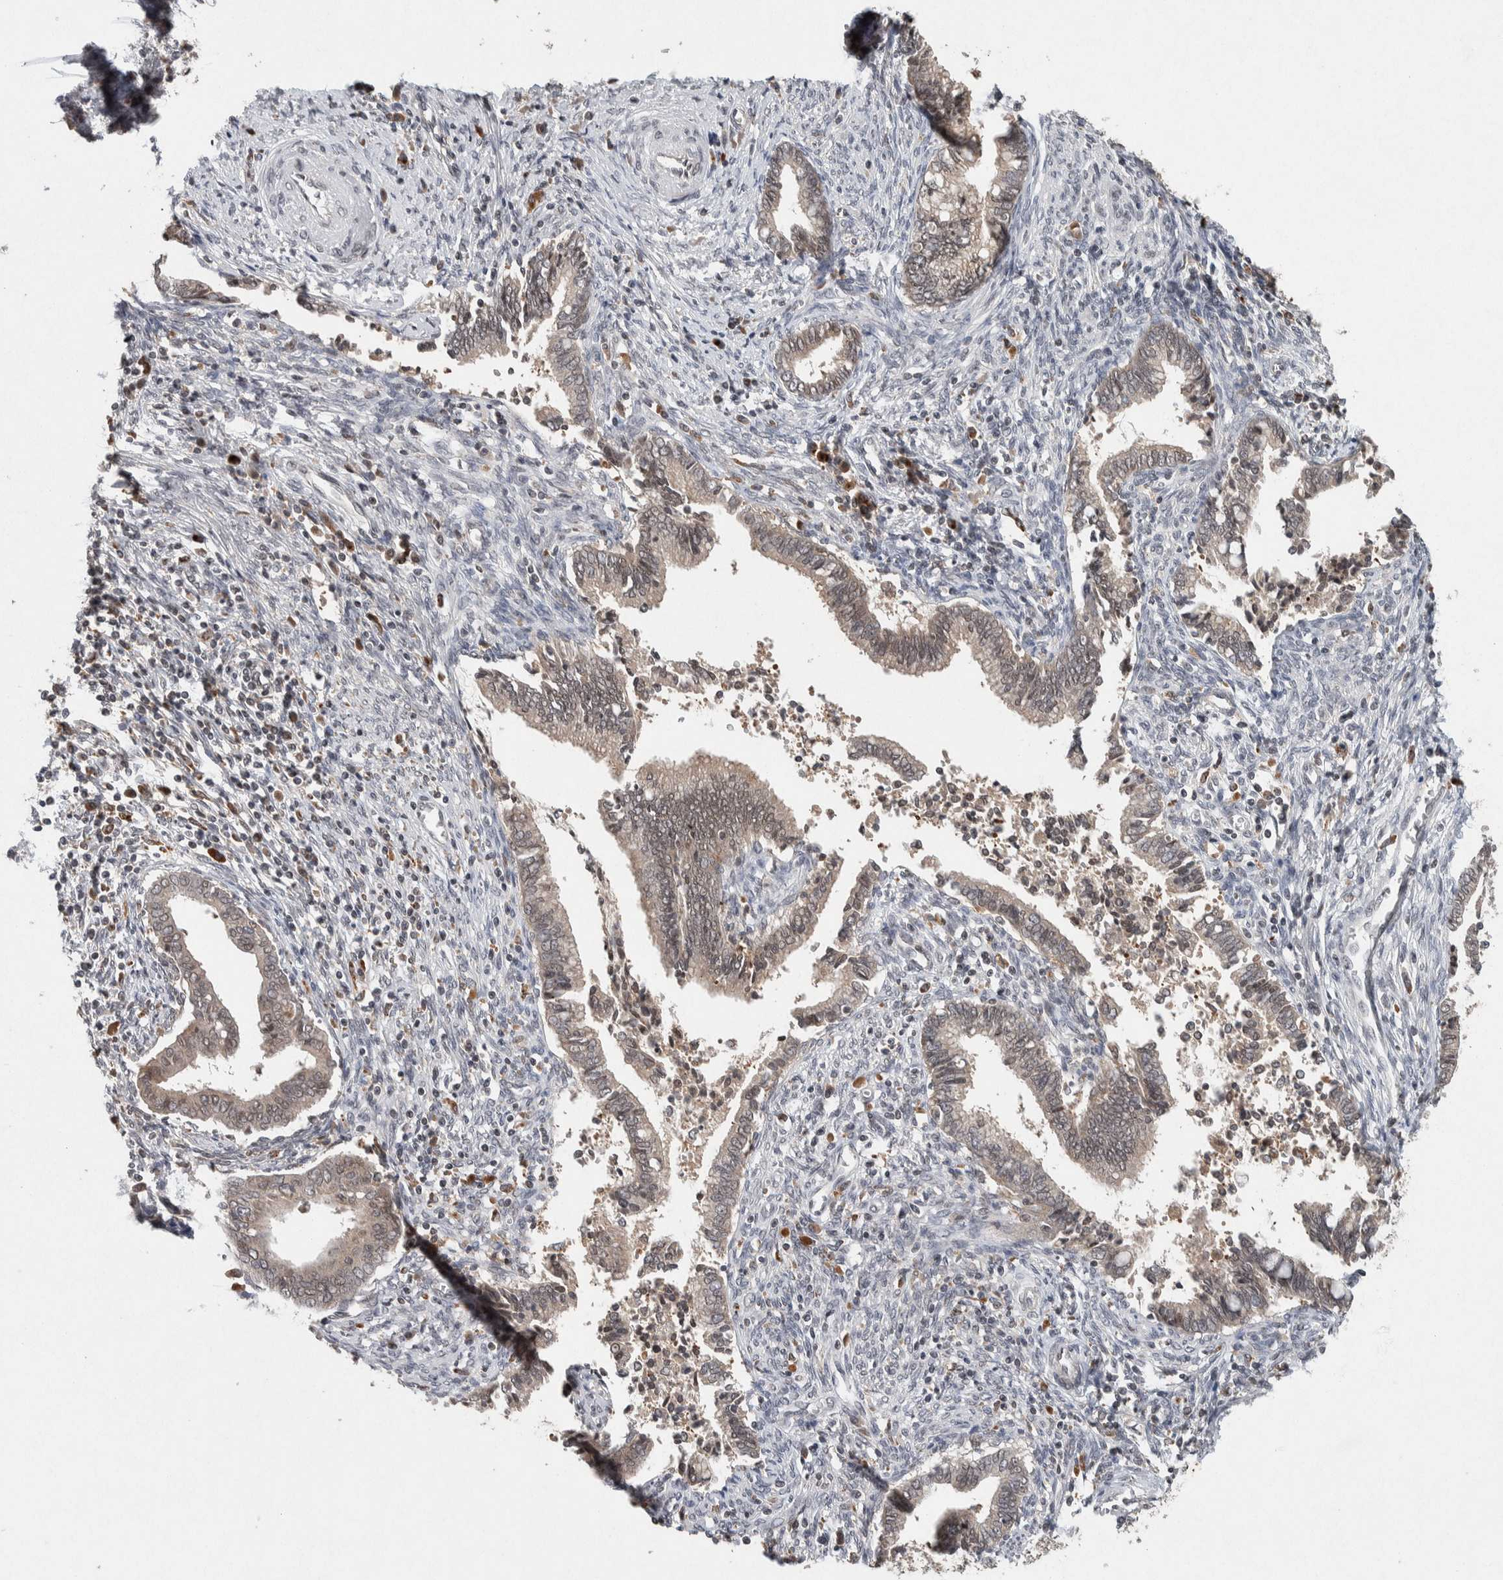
{"staining": {"intensity": "weak", "quantity": ">75%", "location": "cytoplasmic/membranous"}, "tissue": "cervical cancer", "cell_type": "Tumor cells", "image_type": "cancer", "snomed": [{"axis": "morphology", "description": "Adenocarcinoma, NOS"}, {"axis": "topography", "description": "Cervix"}], "caption": "Cervical adenocarcinoma stained for a protein (brown) shows weak cytoplasmic/membranous positive expression in about >75% of tumor cells.", "gene": "KCNK1", "patient": {"sex": "female", "age": 44}}